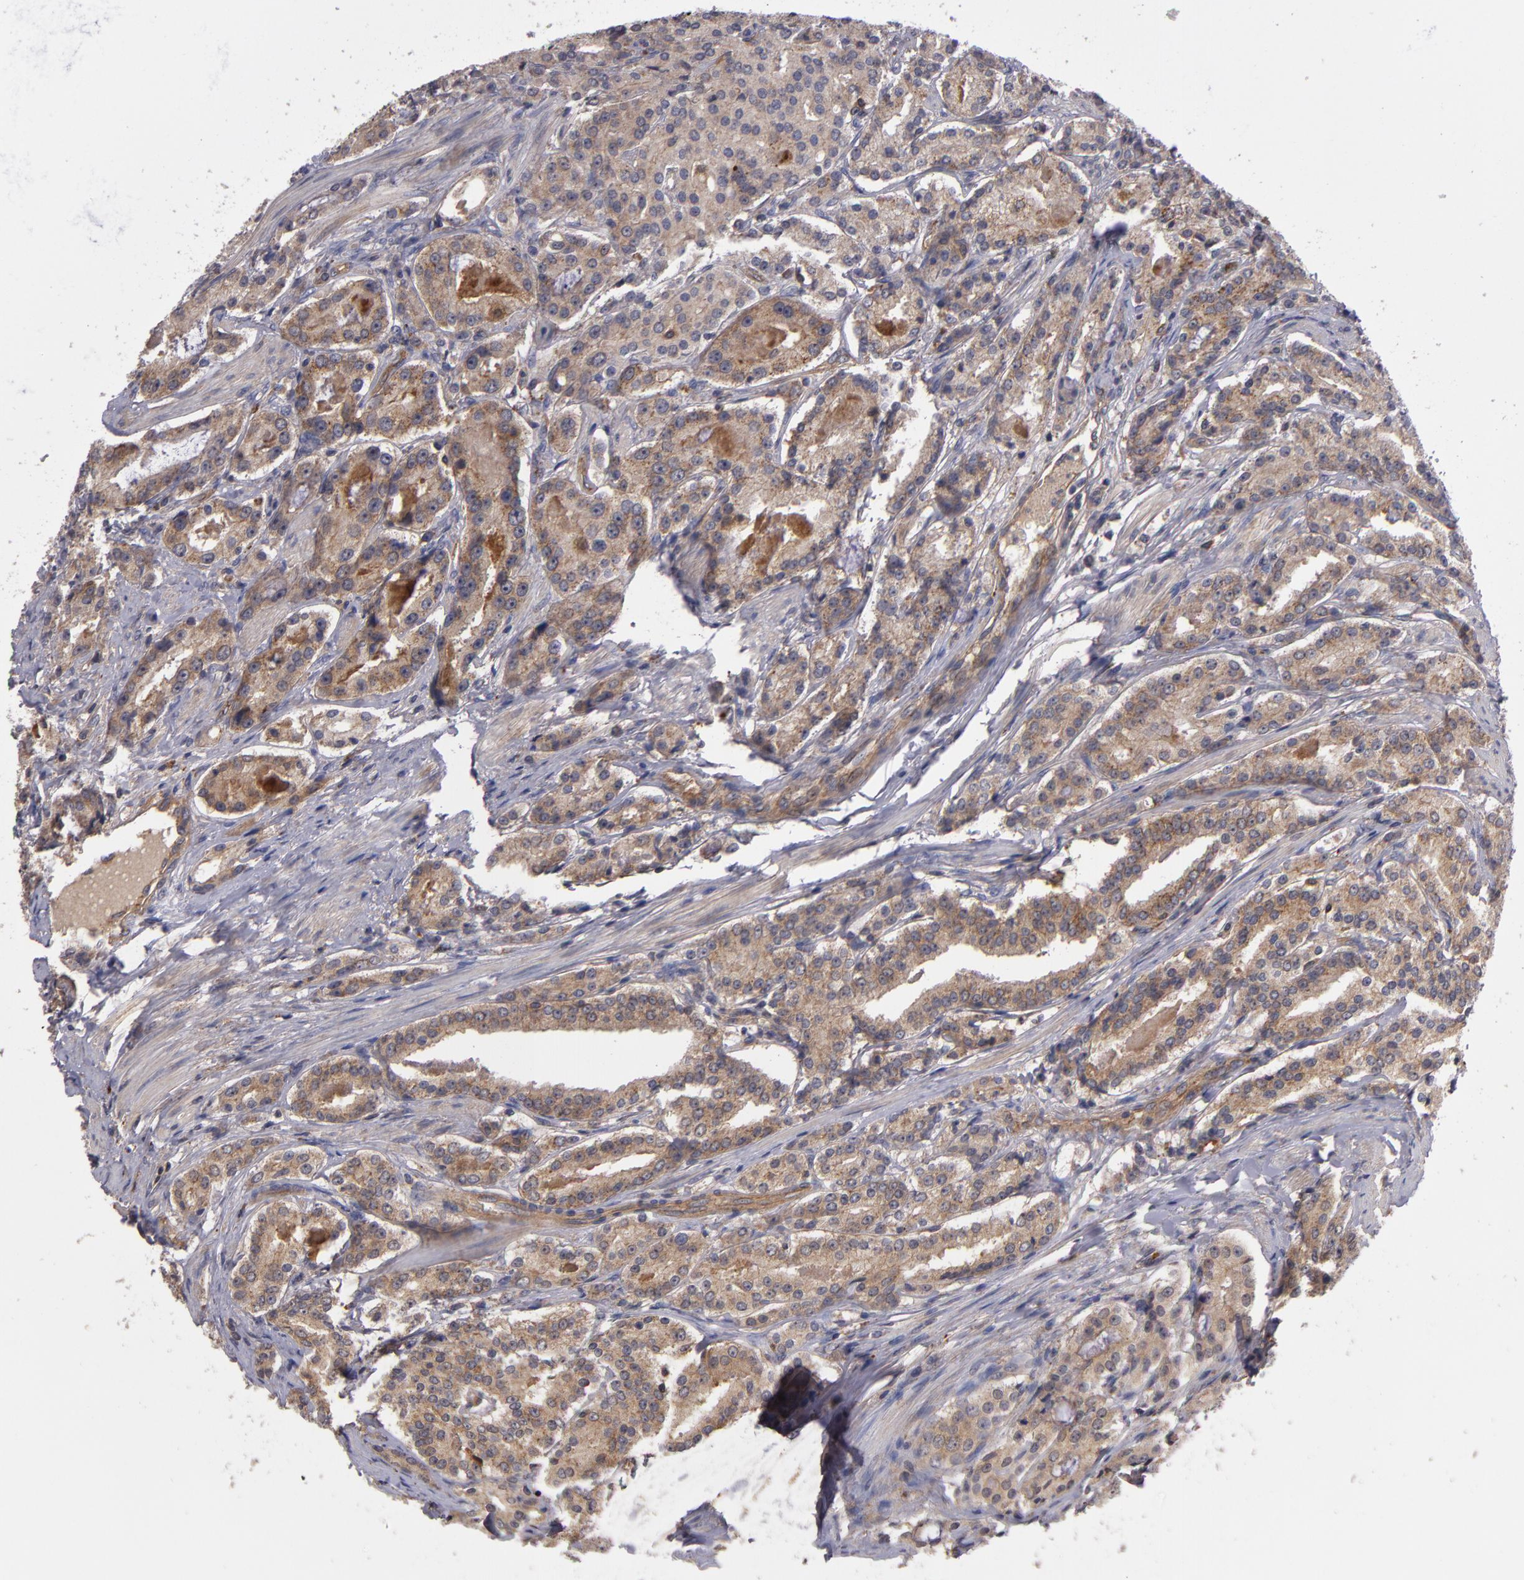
{"staining": {"intensity": "weak", "quantity": ">75%", "location": "cytoplasmic/membranous"}, "tissue": "prostate cancer", "cell_type": "Tumor cells", "image_type": "cancer", "snomed": [{"axis": "morphology", "description": "Adenocarcinoma, Medium grade"}, {"axis": "topography", "description": "Prostate"}], "caption": "A brown stain shows weak cytoplasmic/membranous positivity of a protein in human prostate medium-grade adenocarcinoma tumor cells.", "gene": "CTSO", "patient": {"sex": "male", "age": 72}}